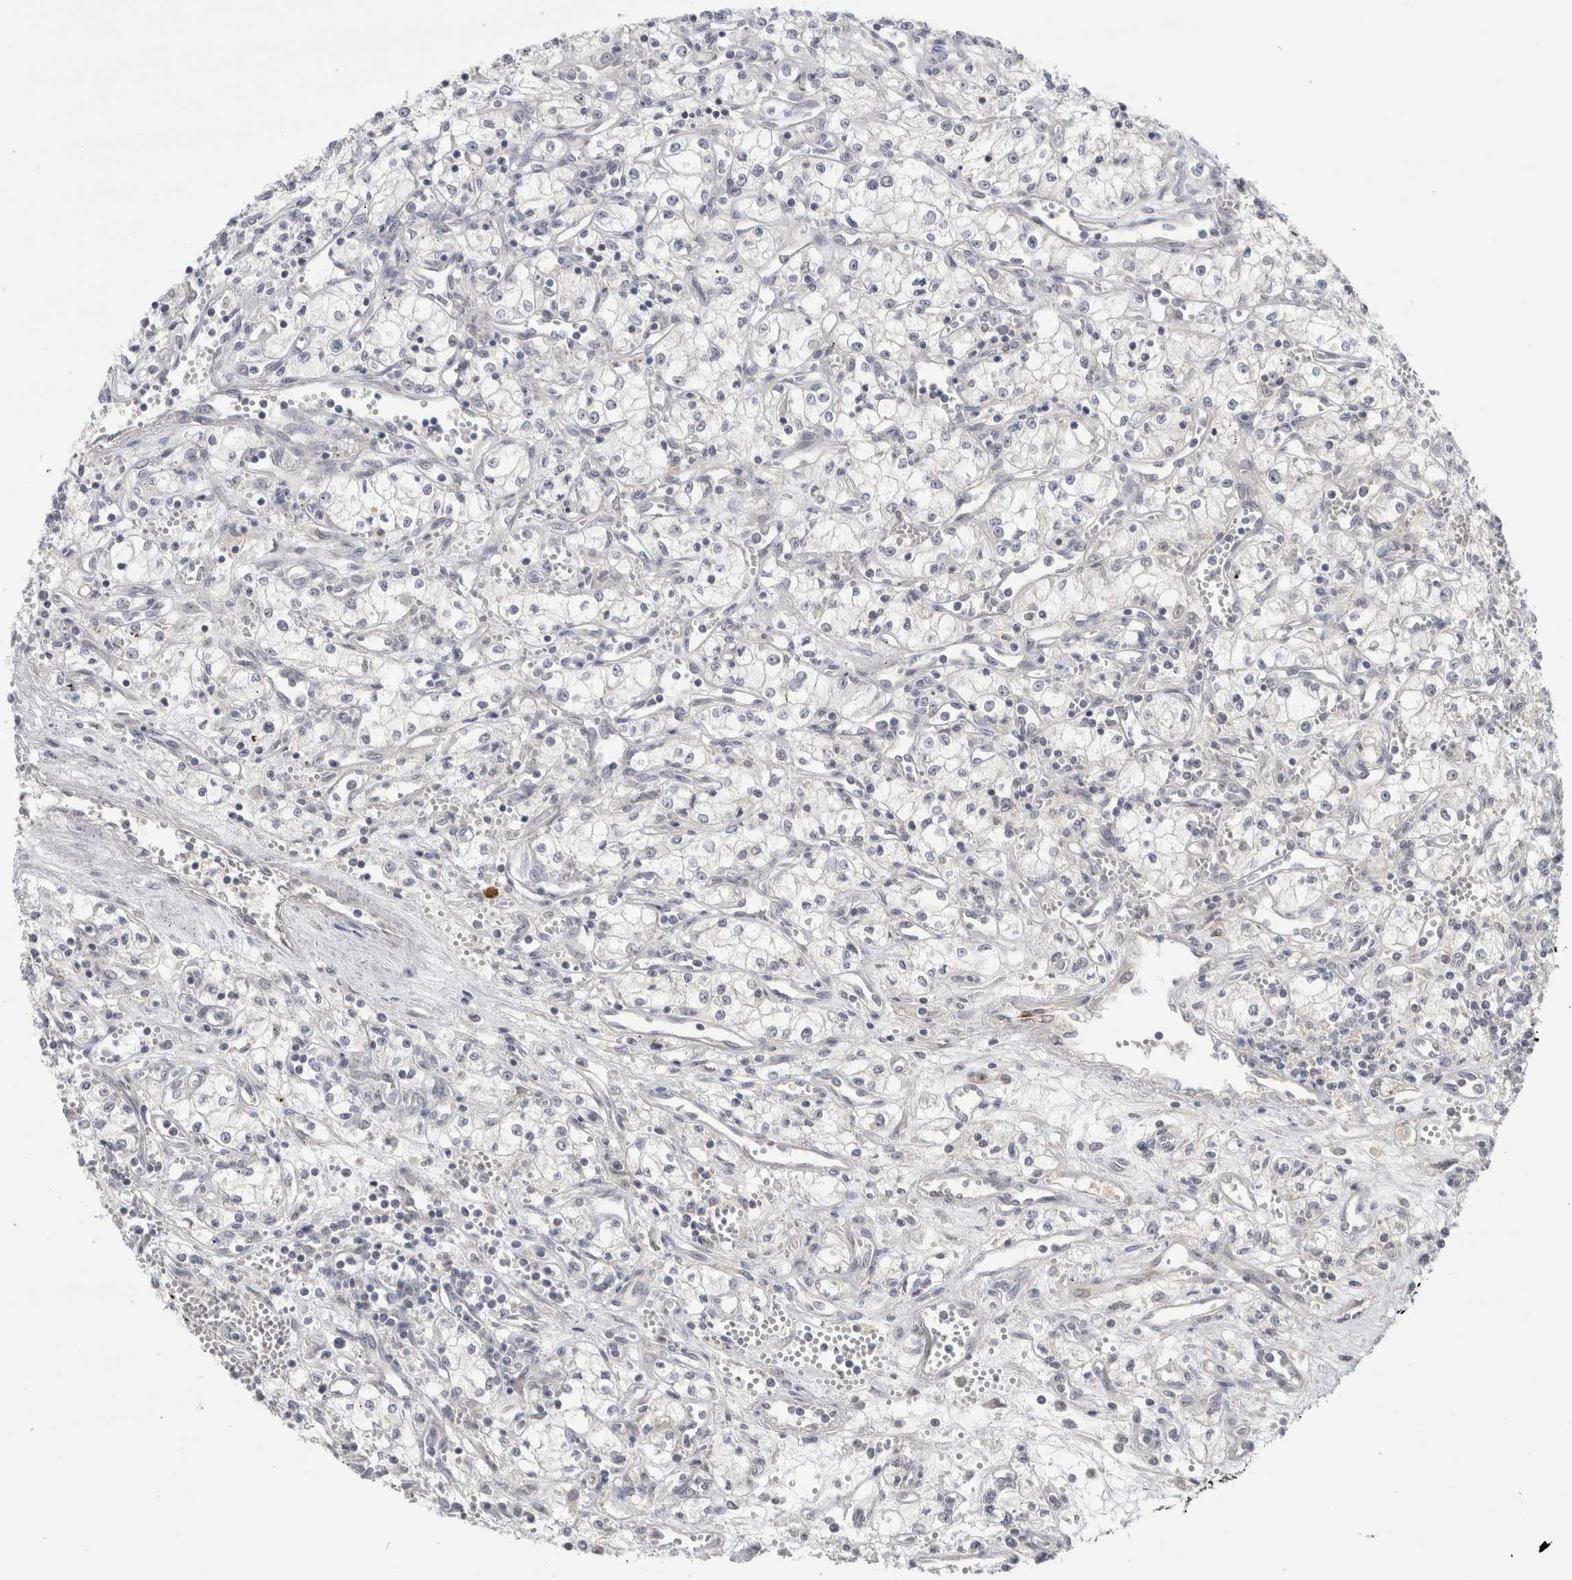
{"staining": {"intensity": "negative", "quantity": "none", "location": "none"}, "tissue": "renal cancer", "cell_type": "Tumor cells", "image_type": "cancer", "snomed": [{"axis": "morphology", "description": "Adenocarcinoma, NOS"}, {"axis": "topography", "description": "Kidney"}], "caption": "Histopathology image shows no protein positivity in tumor cells of adenocarcinoma (renal) tissue.", "gene": "ZNF24", "patient": {"sex": "male", "age": 59}}